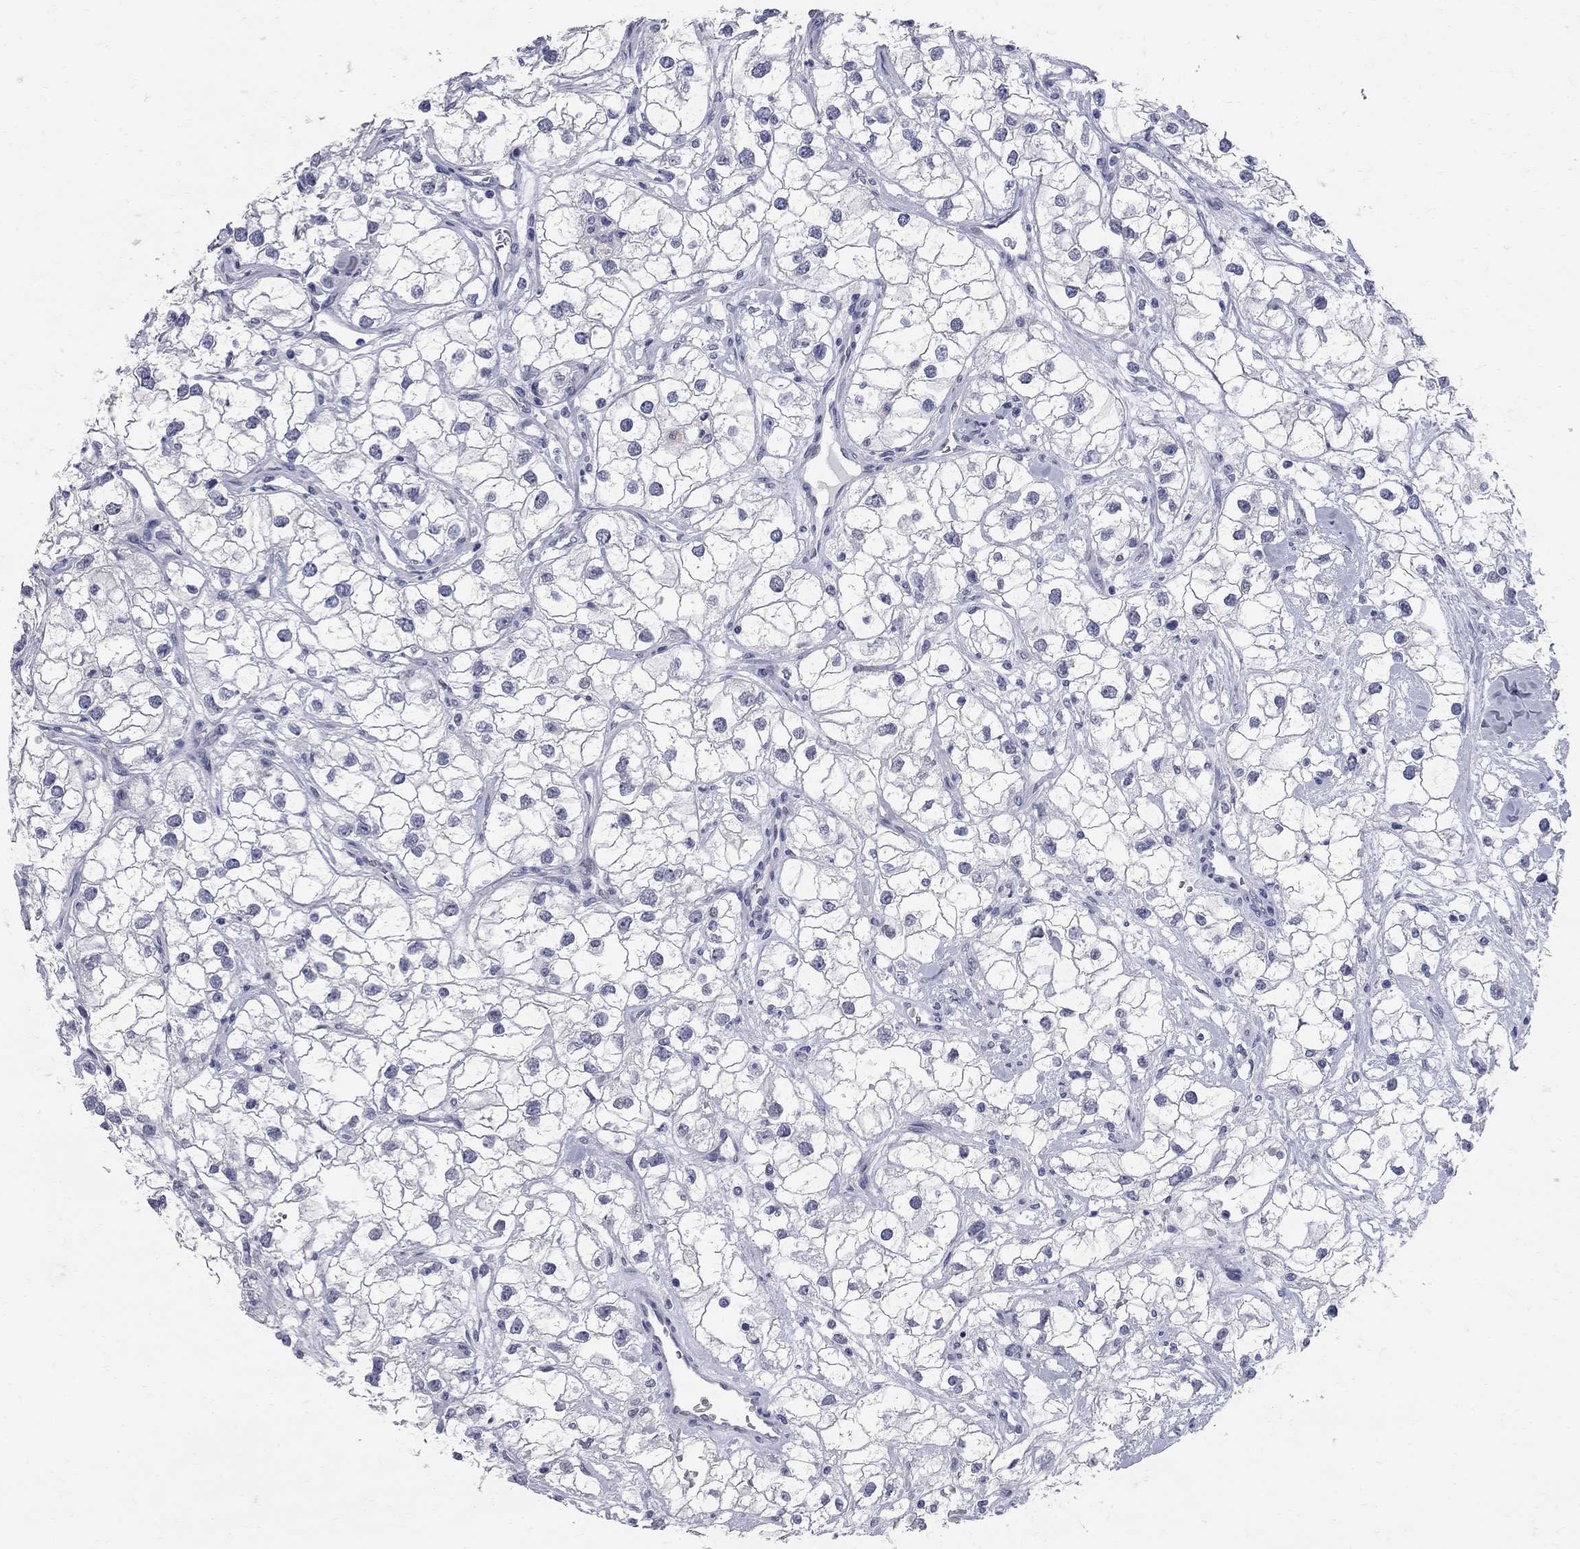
{"staining": {"intensity": "negative", "quantity": "none", "location": "none"}, "tissue": "renal cancer", "cell_type": "Tumor cells", "image_type": "cancer", "snomed": [{"axis": "morphology", "description": "Adenocarcinoma, NOS"}, {"axis": "topography", "description": "Kidney"}], "caption": "The IHC photomicrograph has no significant staining in tumor cells of renal cancer (adenocarcinoma) tissue.", "gene": "BPIFB1", "patient": {"sex": "male", "age": 59}}